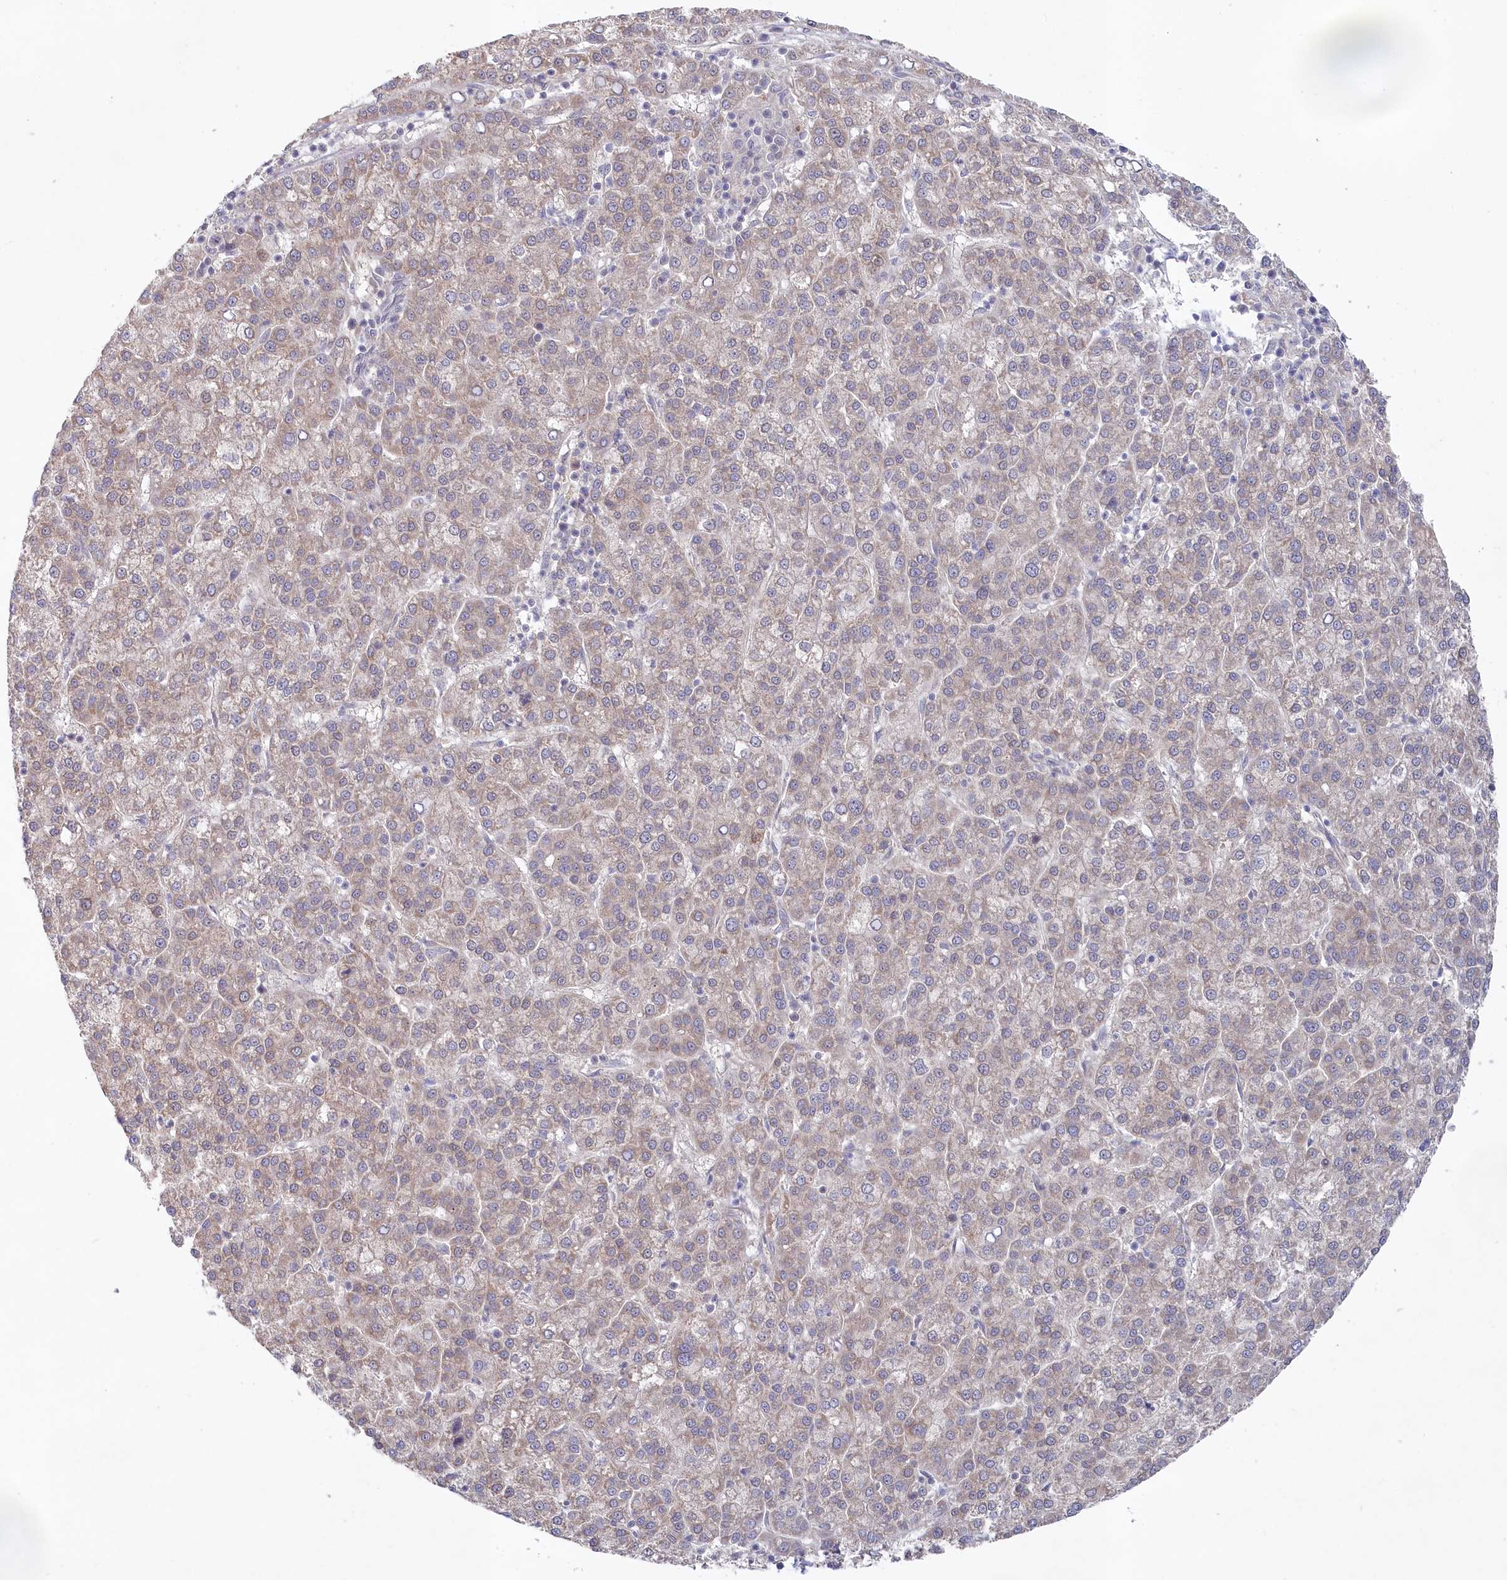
{"staining": {"intensity": "weak", "quantity": "<25%", "location": "cytoplasmic/membranous"}, "tissue": "liver cancer", "cell_type": "Tumor cells", "image_type": "cancer", "snomed": [{"axis": "morphology", "description": "Carcinoma, Hepatocellular, NOS"}, {"axis": "topography", "description": "Liver"}], "caption": "Immunohistochemical staining of liver cancer (hepatocellular carcinoma) exhibits no significant expression in tumor cells. (DAB immunohistochemistry visualized using brightfield microscopy, high magnification).", "gene": "AAMDC", "patient": {"sex": "female", "age": 58}}